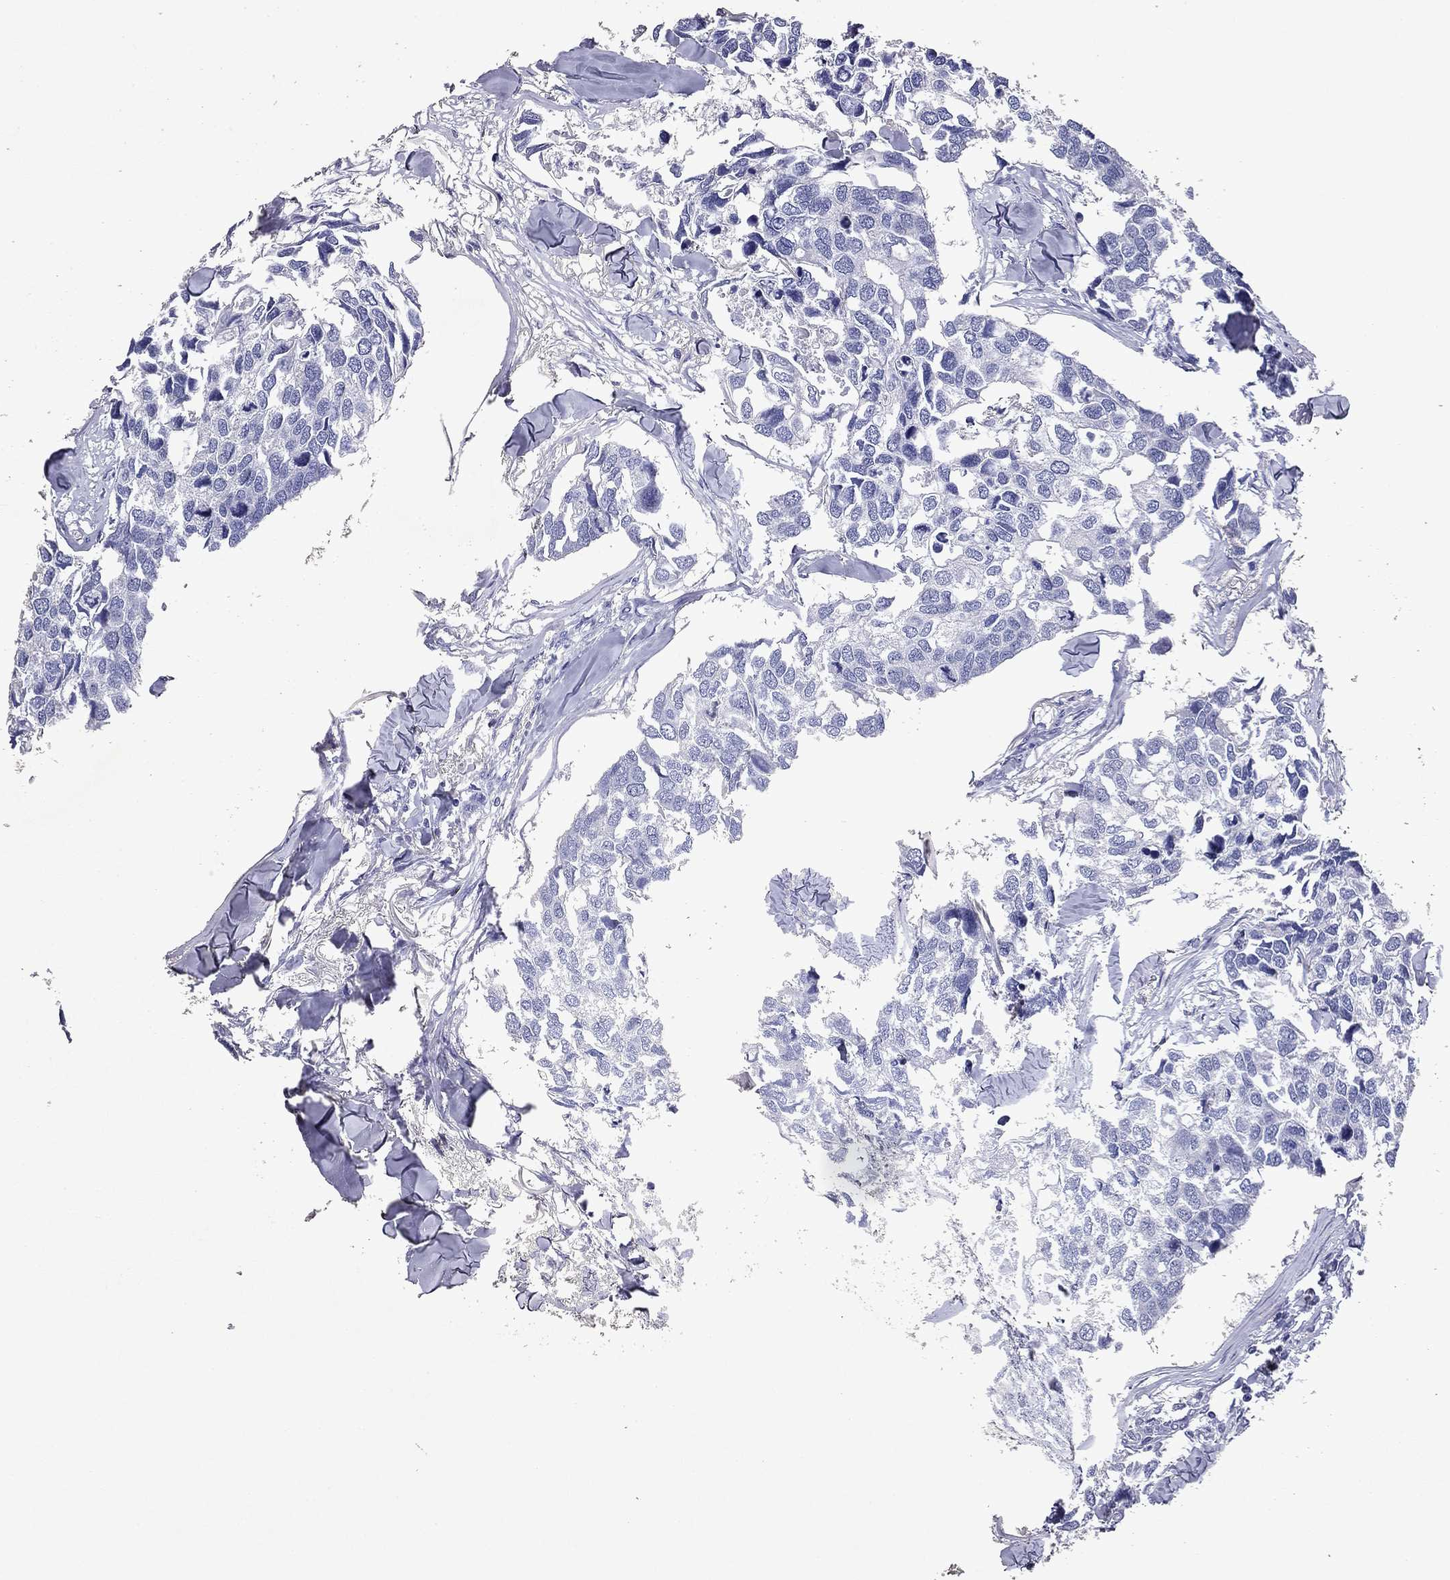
{"staining": {"intensity": "negative", "quantity": "none", "location": "none"}, "tissue": "breast cancer", "cell_type": "Tumor cells", "image_type": "cancer", "snomed": [{"axis": "morphology", "description": "Duct carcinoma"}, {"axis": "topography", "description": "Breast"}], "caption": "High power microscopy photomicrograph of an IHC photomicrograph of invasive ductal carcinoma (breast), revealing no significant expression in tumor cells.", "gene": "GZMK", "patient": {"sex": "female", "age": 83}}